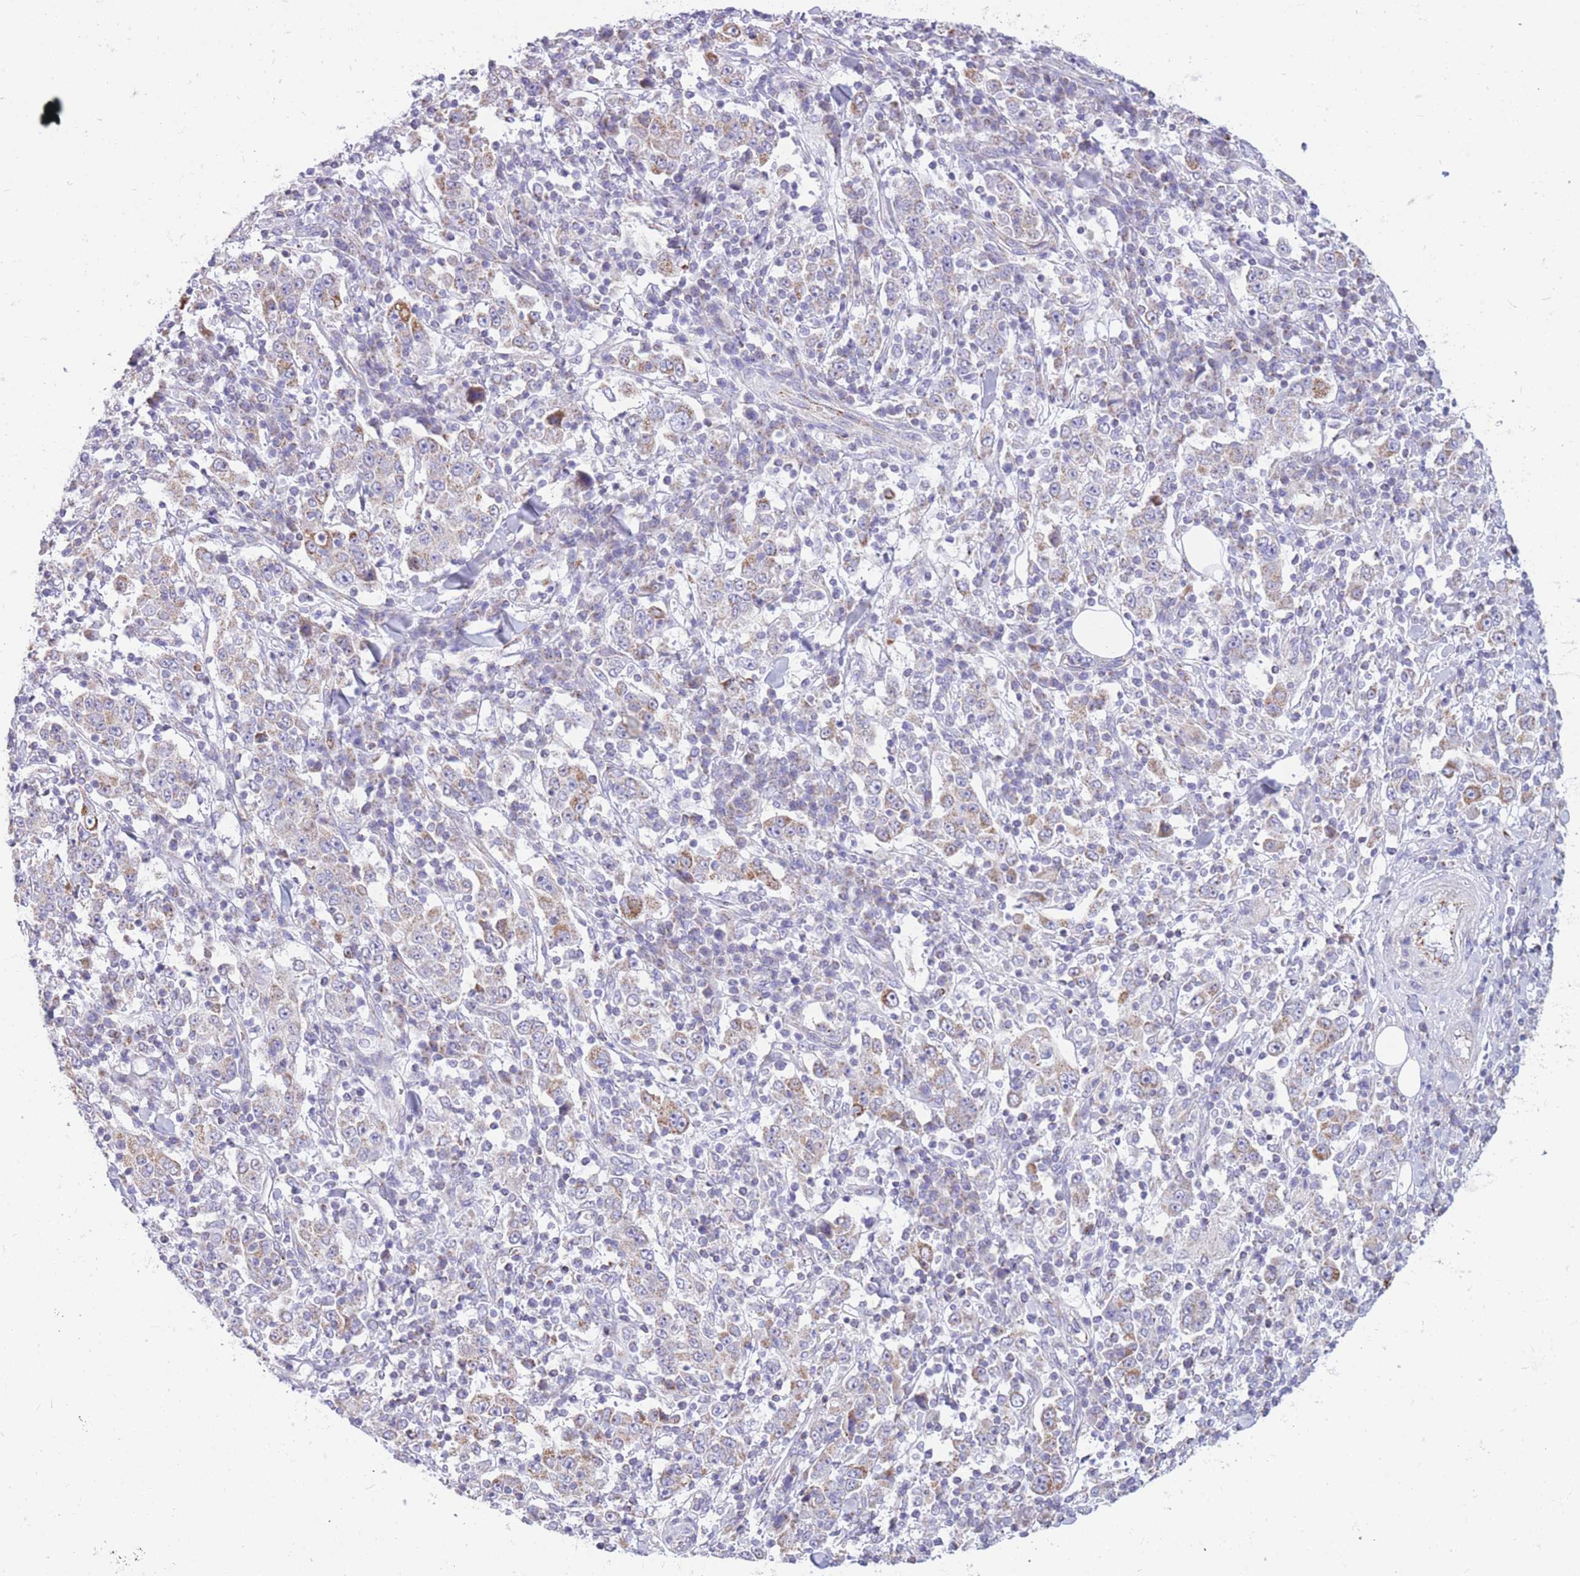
{"staining": {"intensity": "weak", "quantity": "<25%", "location": "cytoplasmic/membranous"}, "tissue": "stomach cancer", "cell_type": "Tumor cells", "image_type": "cancer", "snomed": [{"axis": "morphology", "description": "Normal tissue, NOS"}, {"axis": "morphology", "description": "Adenocarcinoma, NOS"}, {"axis": "topography", "description": "Stomach, upper"}, {"axis": "topography", "description": "Stomach"}], "caption": "Stomach cancer (adenocarcinoma) was stained to show a protein in brown. There is no significant staining in tumor cells.", "gene": "PCSK1", "patient": {"sex": "male", "age": 59}}